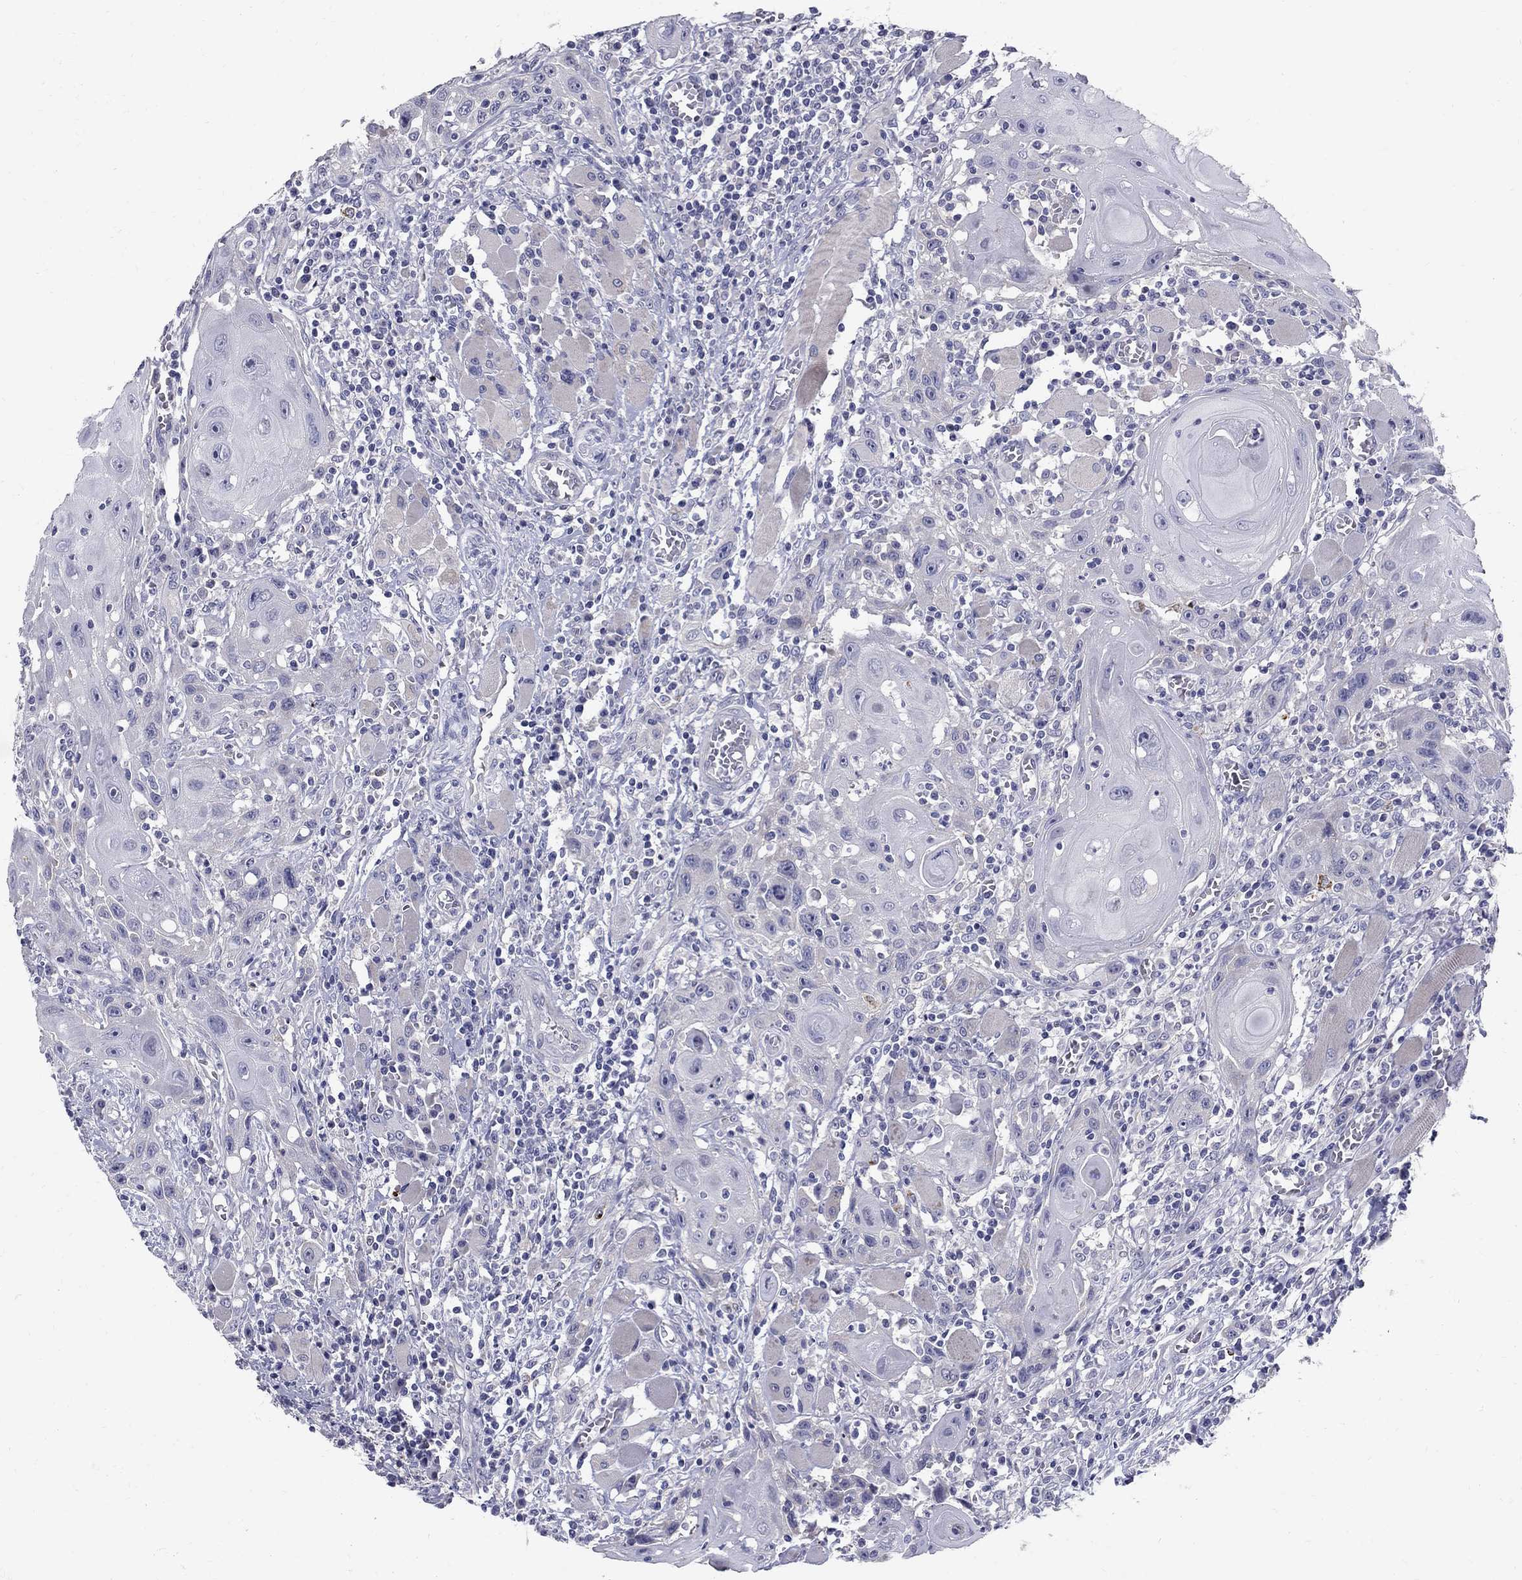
{"staining": {"intensity": "negative", "quantity": "none", "location": "none"}, "tissue": "head and neck cancer", "cell_type": "Tumor cells", "image_type": "cancer", "snomed": [{"axis": "morphology", "description": "Normal tissue, NOS"}, {"axis": "morphology", "description": "Squamous cell carcinoma, NOS"}, {"axis": "topography", "description": "Oral tissue"}, {"axis": "topography", "description": "Head-Neck"}], "caption": "Immunohistochemistry image of human head and neck cancer (squamous cell carcinoma) stained for a protein (brown), which demonstrates no staining in tumor cells.", "gene": "TP53TG5", "patient": {"sex": "male", "age": 71}}